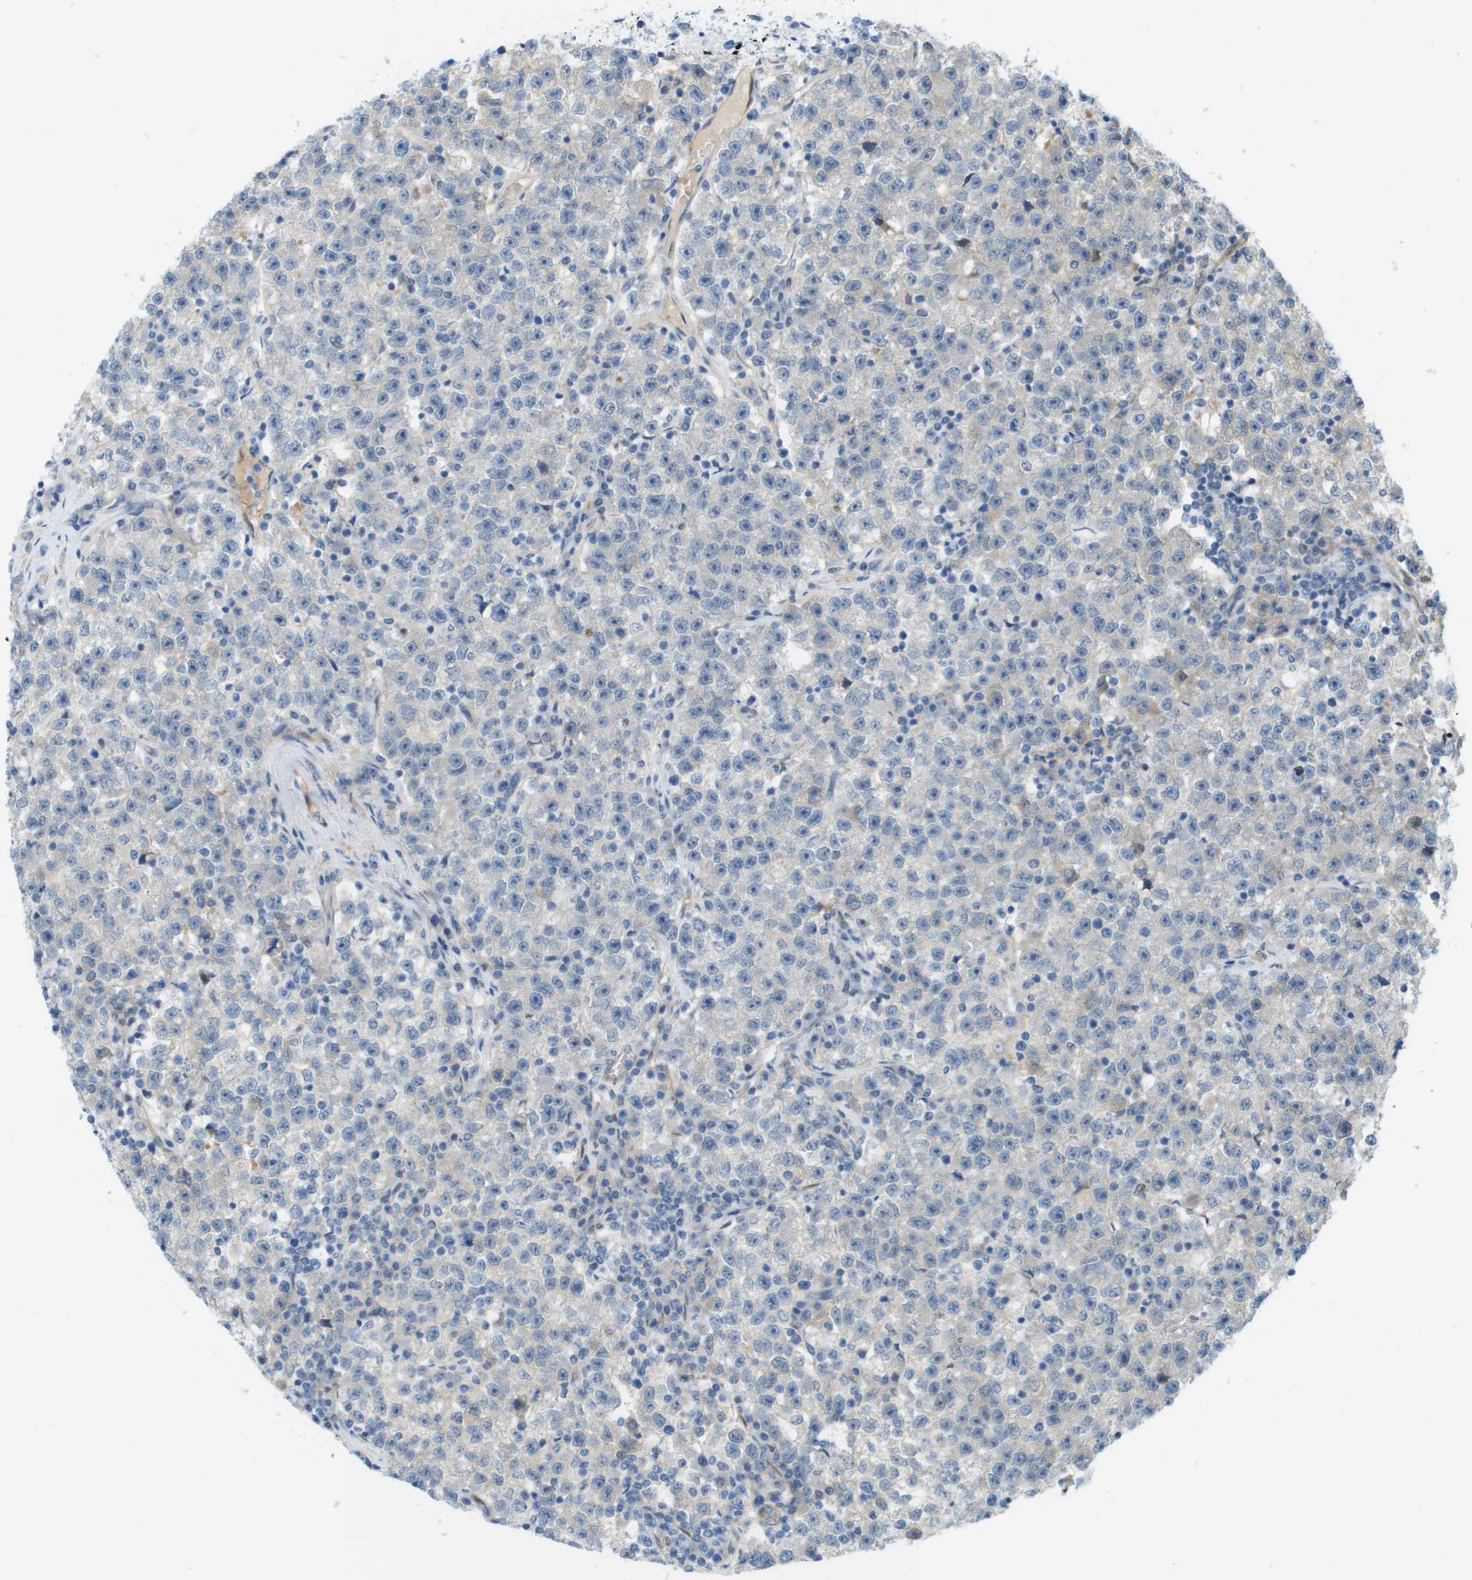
{"staining": {"intensity": "negative", "quantity": "none", "location": "none"}, "tissue": "testis cancer", "cell_type": "Tumor cells", "image_type": "cancer", "snomed": [{"axis": "morphology", "description": "Seminoma, NOS"}, {"axis": "topography", "description": "Testis"}], "caption": "This is an immunohistochemistry photomicrograph of human testis cancer (seminoma). There is no expression in tumor cells.", "gene": "CUL9", "patient": {"sex": "male", "age": 22}}